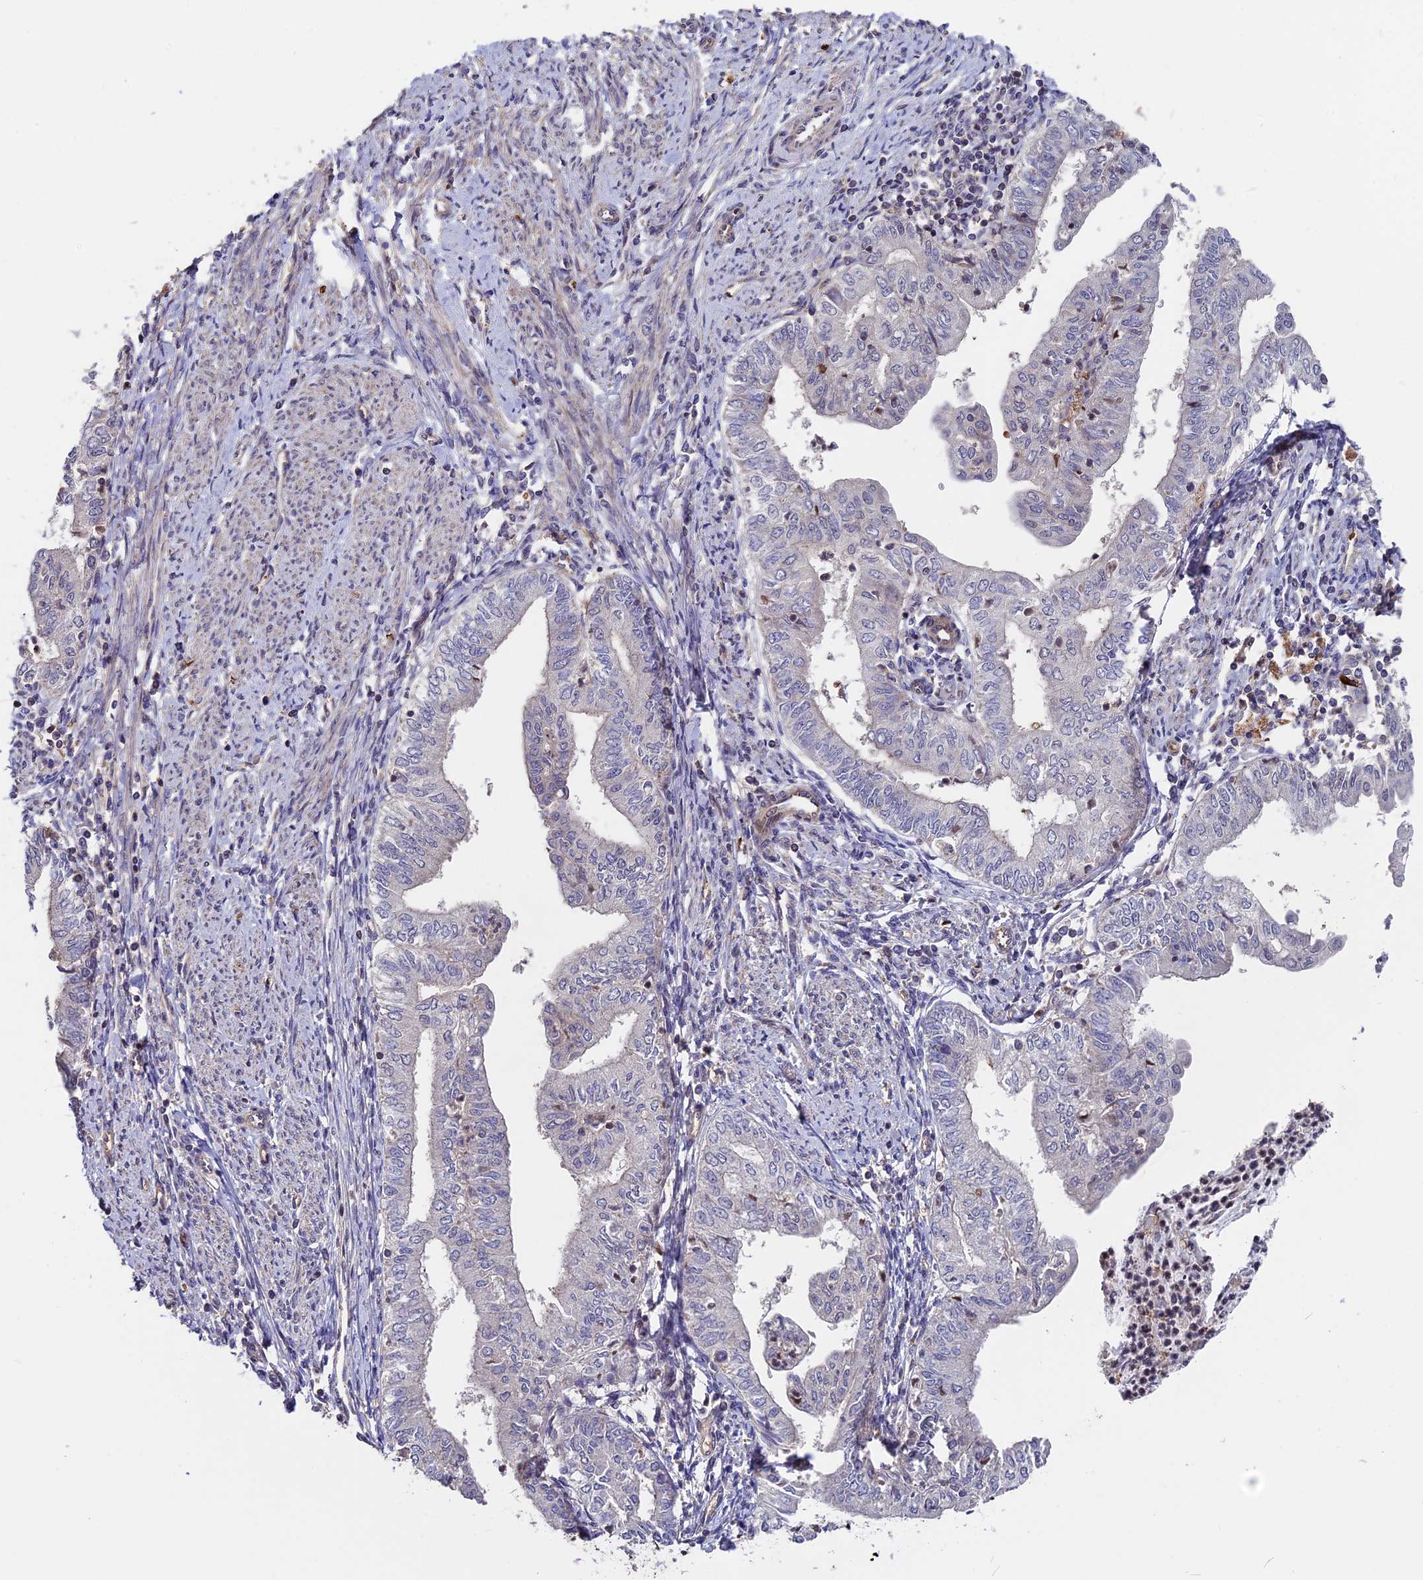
{"staining": {"intensity": "negative", "quantity": "none", "location": "none"}, "tissue": "endometrial cancer", "cell_type": "Tumor cells", "image_type": "cancer", "snomed": [{"axis": "morphology", "description": "Adenocarcinoma, NOS"}, {"axis": "topography", "description": "Endometrium"}], "caption": "High magnification brightfield microscopy of endometrial cancer stained with DAB (3,3'-diaminobenzidine) (brown) and counterstained with hematoxylin (blue): tumor cells show no significant positivity.", "gene": "ZC3H10", "patient": {"sex": "female", "age": 66}}